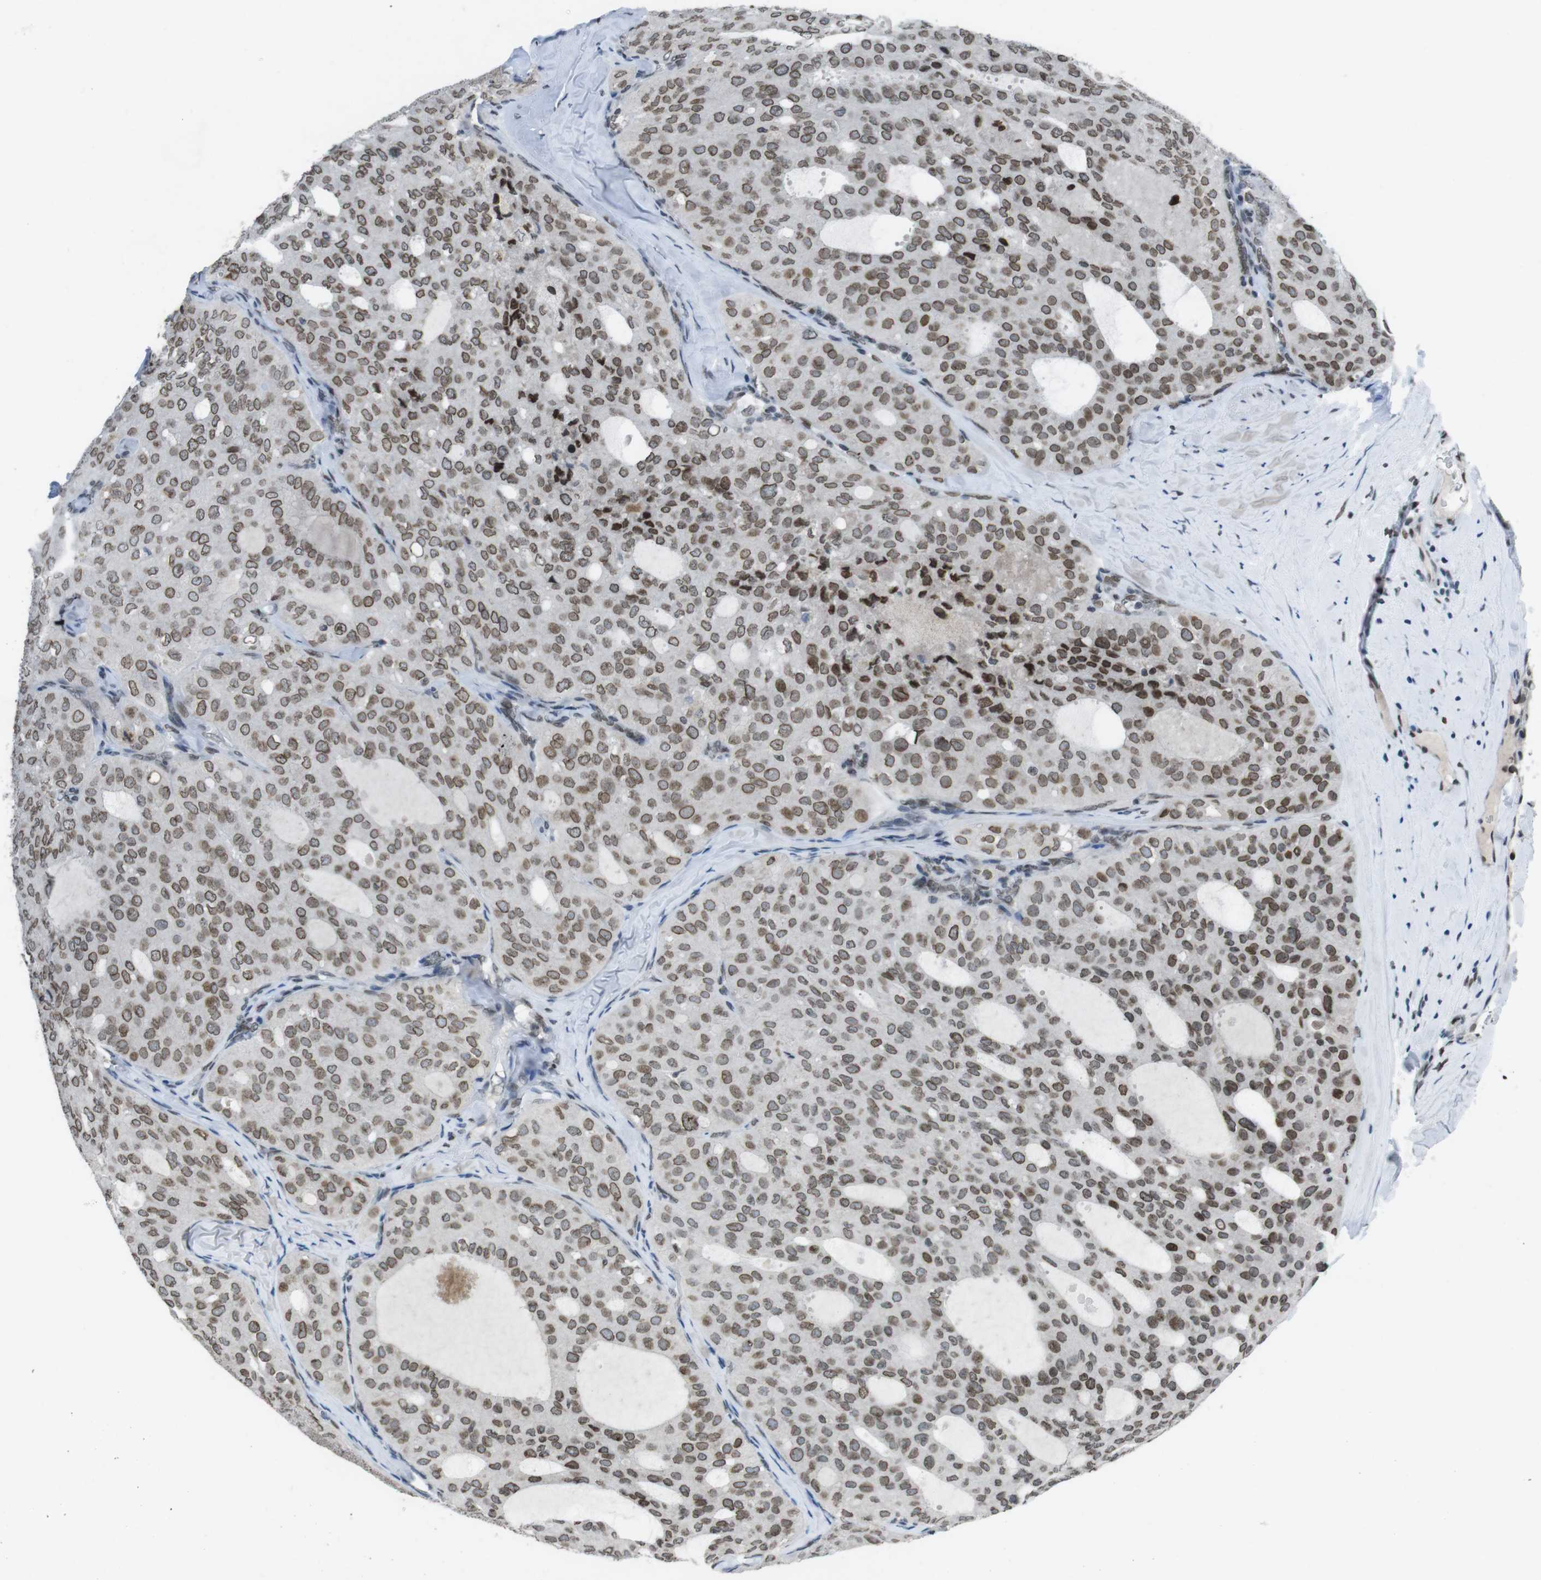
{"staining": {"intensity": "moderate", "quantity": ">75%", "location": "cytoplasmic/membranous,nuclear"}, "tissue": "thyroid cancer", "cell_type": "Tumor cells", "image_type": "cancer", "snomed": [{"axis": "morphology", "description": "Follicular adenoma carcinoma, NOS"}, {"axis": "topography", "description": "Thyroid gland"}], "caption": "This histopathology image reveals immunohistochemistry staining of human thyroid cancer (follicular adenoma carcinoma), with medium moderate cytoplasmic/membranous and nuclear staining in about >75% of tumor cells.", "gene": "MAD1L1", "patient": {"sex": "male", "age": 75}}